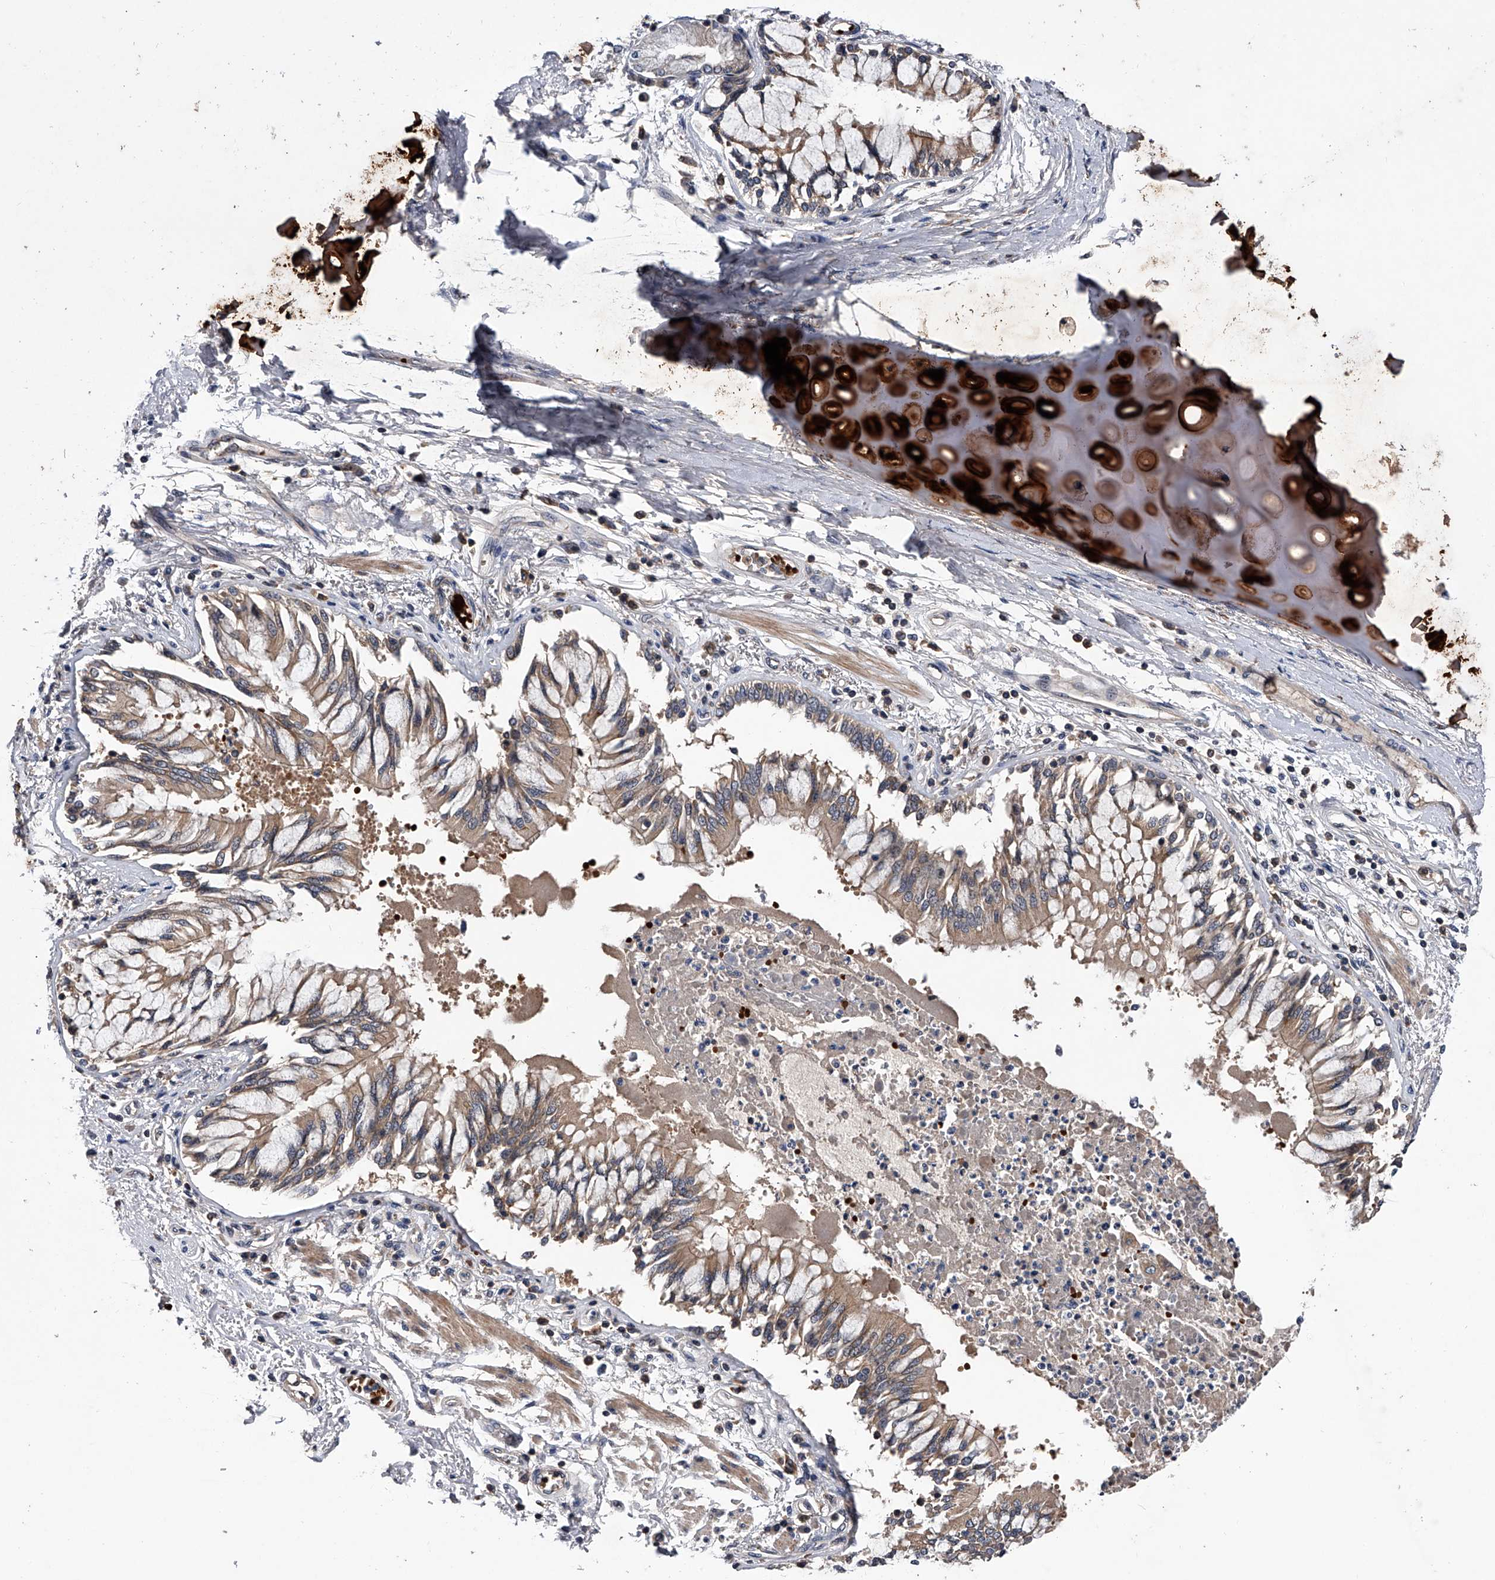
{"staining": {"intensity": "moderate", "quantity": "25%-75%", "location": "cytoplasmic/membranous"}, "tissue": "bronchus", "cell_type": "Respiratory epithelial cells", "image_type": "normal", "snomed": [{"axis": "morphology", "description": "Normal tissue, NOS"}, {"axis": "topography", "description": "Cartilage tissue"}, {"axis": "topography", "description": "Bronchus"}, {"axis": "topography", "description": "Lung"}], "caption": "Immunohistochemical staining of benign bronchus exhibits 25%-75% levels of moderate cytoplasmic/membranous protein positivity in approximately 25%-75% of respiratory epithelial cells.", "gene": "ZNF30", "patient": {"sex": "female", "age": 49}}